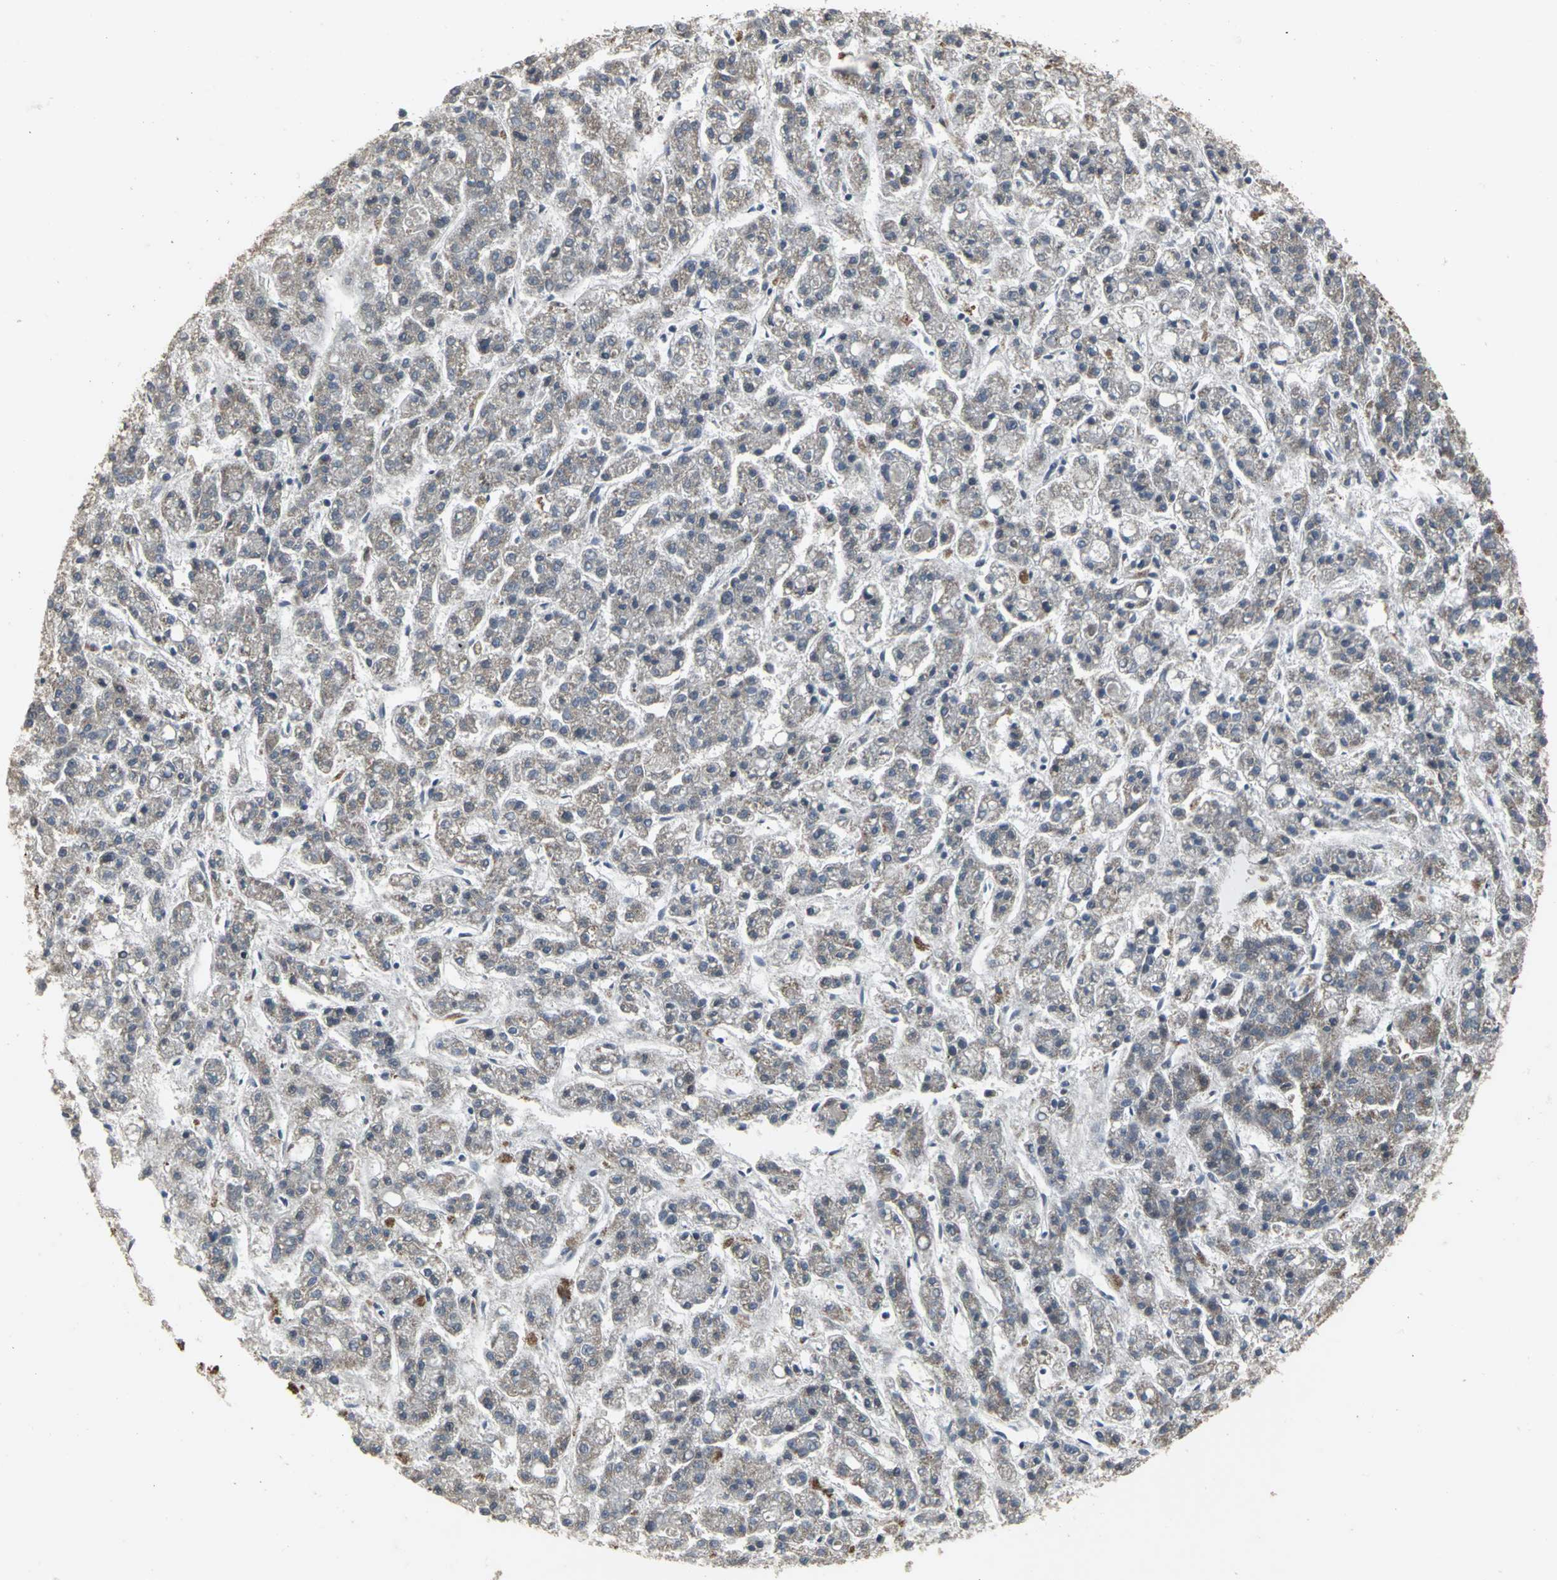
{"staining": {"intensity": "moderate", "quantity": "25%-75%", "location": "cytoplasmic/membranous"}, "tissue": "liver cancer", "cell_type": "Tumor cells", "image_type": "cancer", "snomed": [{"axis": "morphology", "description": "Carcinoma, Hepatocellular, NOS"}, {"axis": "topography", "description": "Liver"}], "caption": "Immunohistochemical staining of liver cancer (hepatocellular carcinoma) exhibits moderate cytoplasmic/membranous protein staining in approximately 25%-75% of tumor cells. The staining was performed using DAB (3,3'-diaminobenzidine), with brown indicating positive protein expression. Nuclei are stained blue with hematoxylin.", "gene": "SRF", "patient": {"sex": "male", "age": 70}}